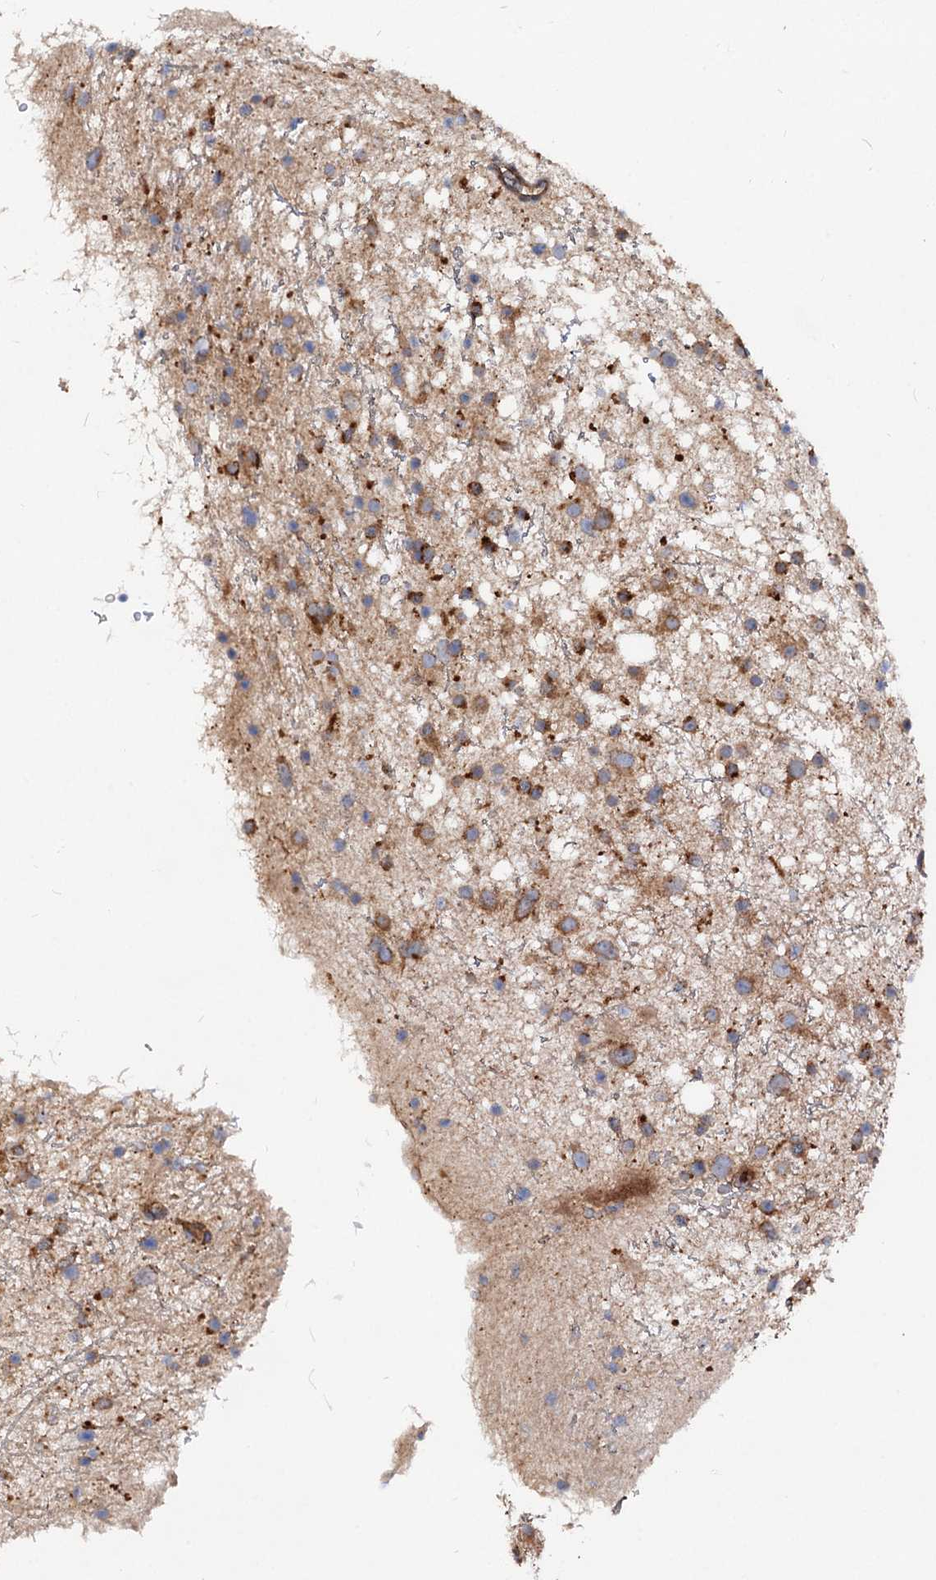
{"staining": {"intensity": "moderate", "quantity": "25%-75%", "location": "cytoplasmic/membranous"}, "tissue": "glioma", "cell_type": "Tumor cells", "image_type": "cancer", "snomed": [{"axis": "morphology", "description": "Glioma, malignant, Low grade"}, {"axis": "topography", "description": "Cerebral cortex"}], "caption": "Malignant glioma (low-grade) stained with a protein marker reveals moderate staining in tumor cells.", "gene": "VPS29", "patient": {"sex": "female", "age": 39}}